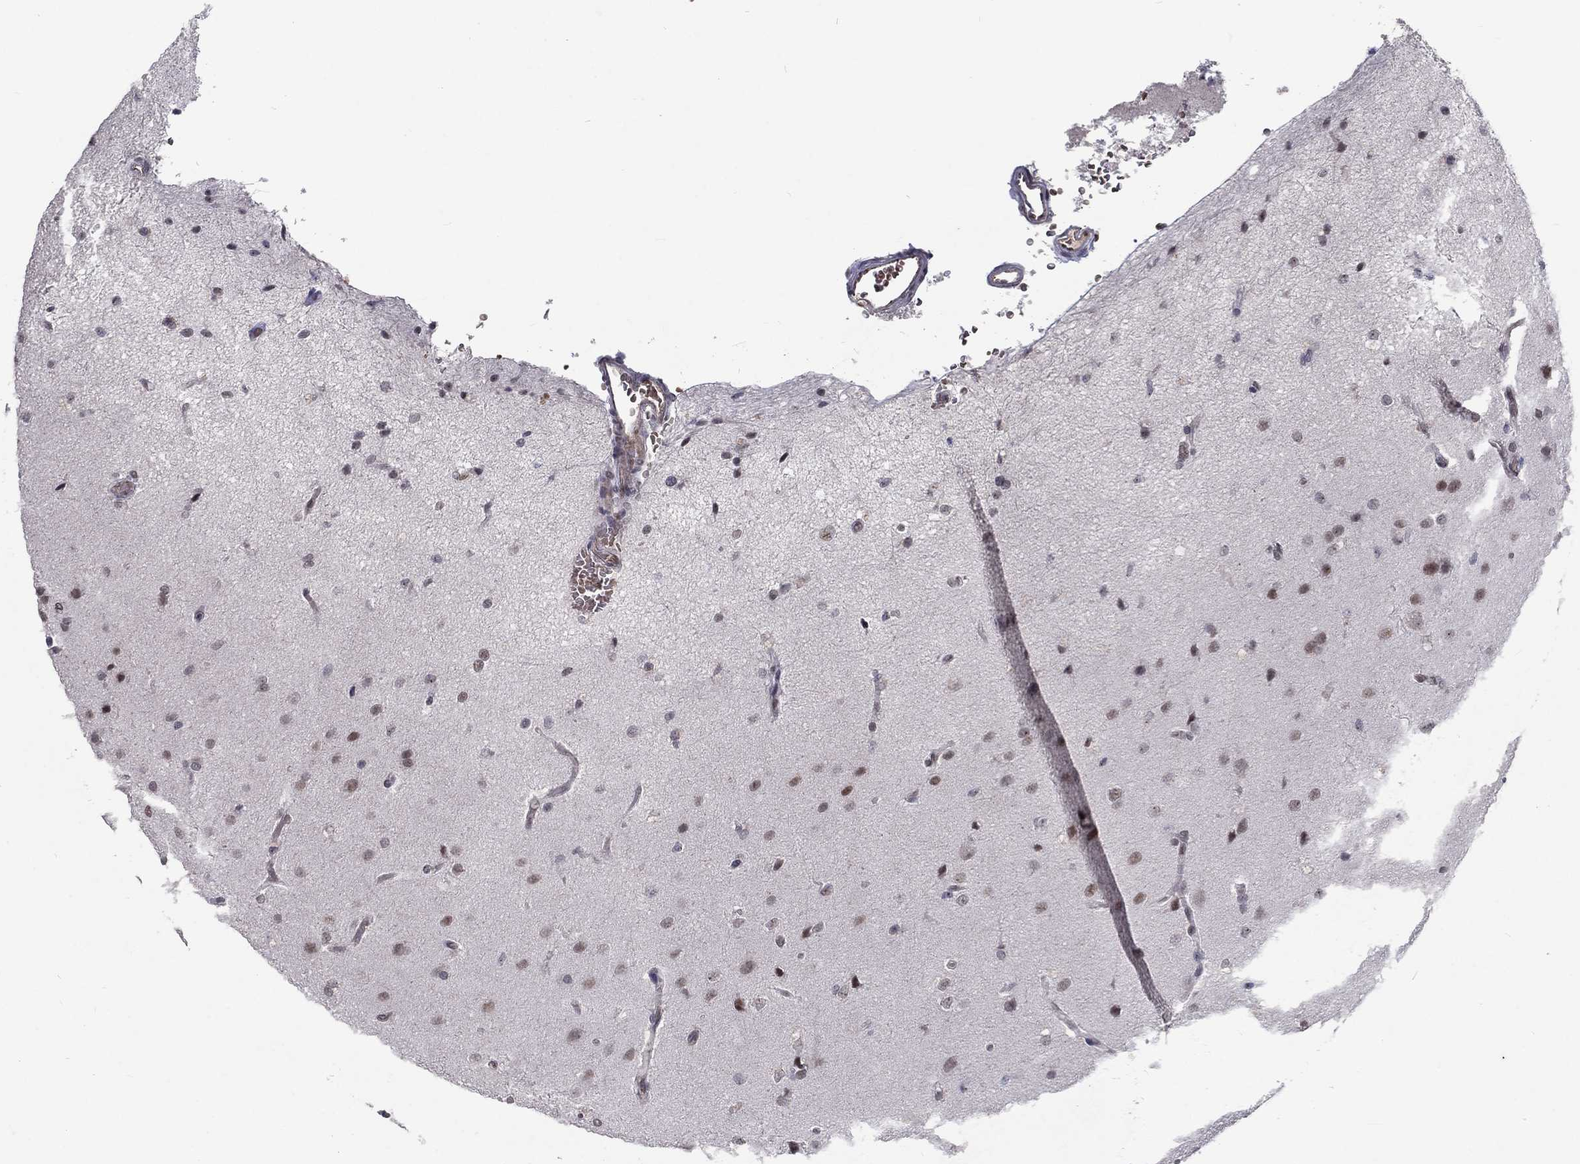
{"staining": {"intensity": "moderate", "quantity": "<25%", "location": "nuclear"}, "tissue": "glioma", "cell_type": "Tumor cells", "image_type": "cancer", "snomed": [{"axis": "morphology", "description": "Glioma, malignant, High grade"}, {"axis": "topography", "description": "Brain"}], "caption": "Brown immunohistochemical staining in glioma demonstrates moderate nuclear staining in about <25% of tumor cells. Using DAB (brown) and hematoxylin (blue) stains, captured at high magnification using brightfield microscopy.", "gene": "ZBED1", "patient": {"sex": "male", "age": 68}}